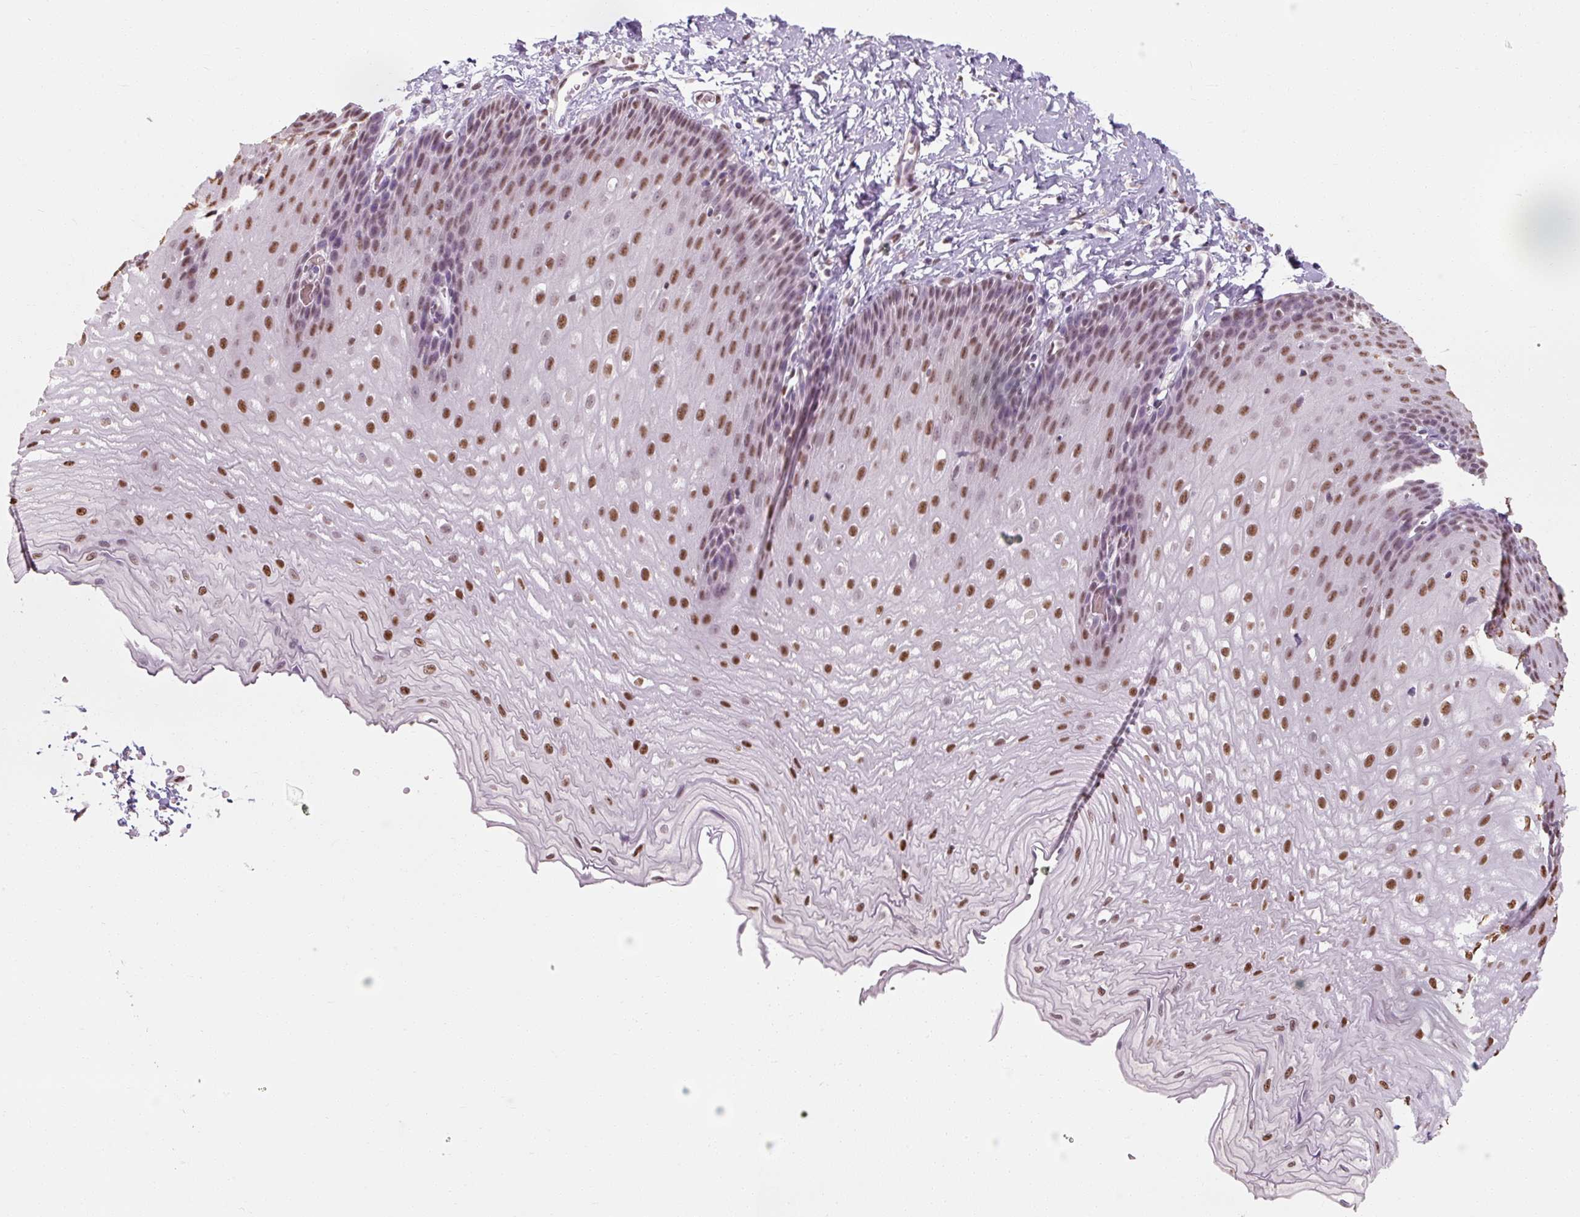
{"staining": {"intensity": "moderate", "quantity": ">75%", "location": "nuclear"}, "tissue": "esophagus", "cell_type": "Squamous epithelial cells", "image_type": "normal", "snomed": [{"axis": "morphology", "description": "Normal tissue, NOS"}, {"axis": "topography", "description": "Esophagus"}], "caption": "This image exhibits IHC staining of unremarkable esophagus, with medium moderate nuclear staining in approximately >75% of squamous epithelial cells.", "gene": "ENSG00000291316", "patient": {"sex": "male", "age": 70}}